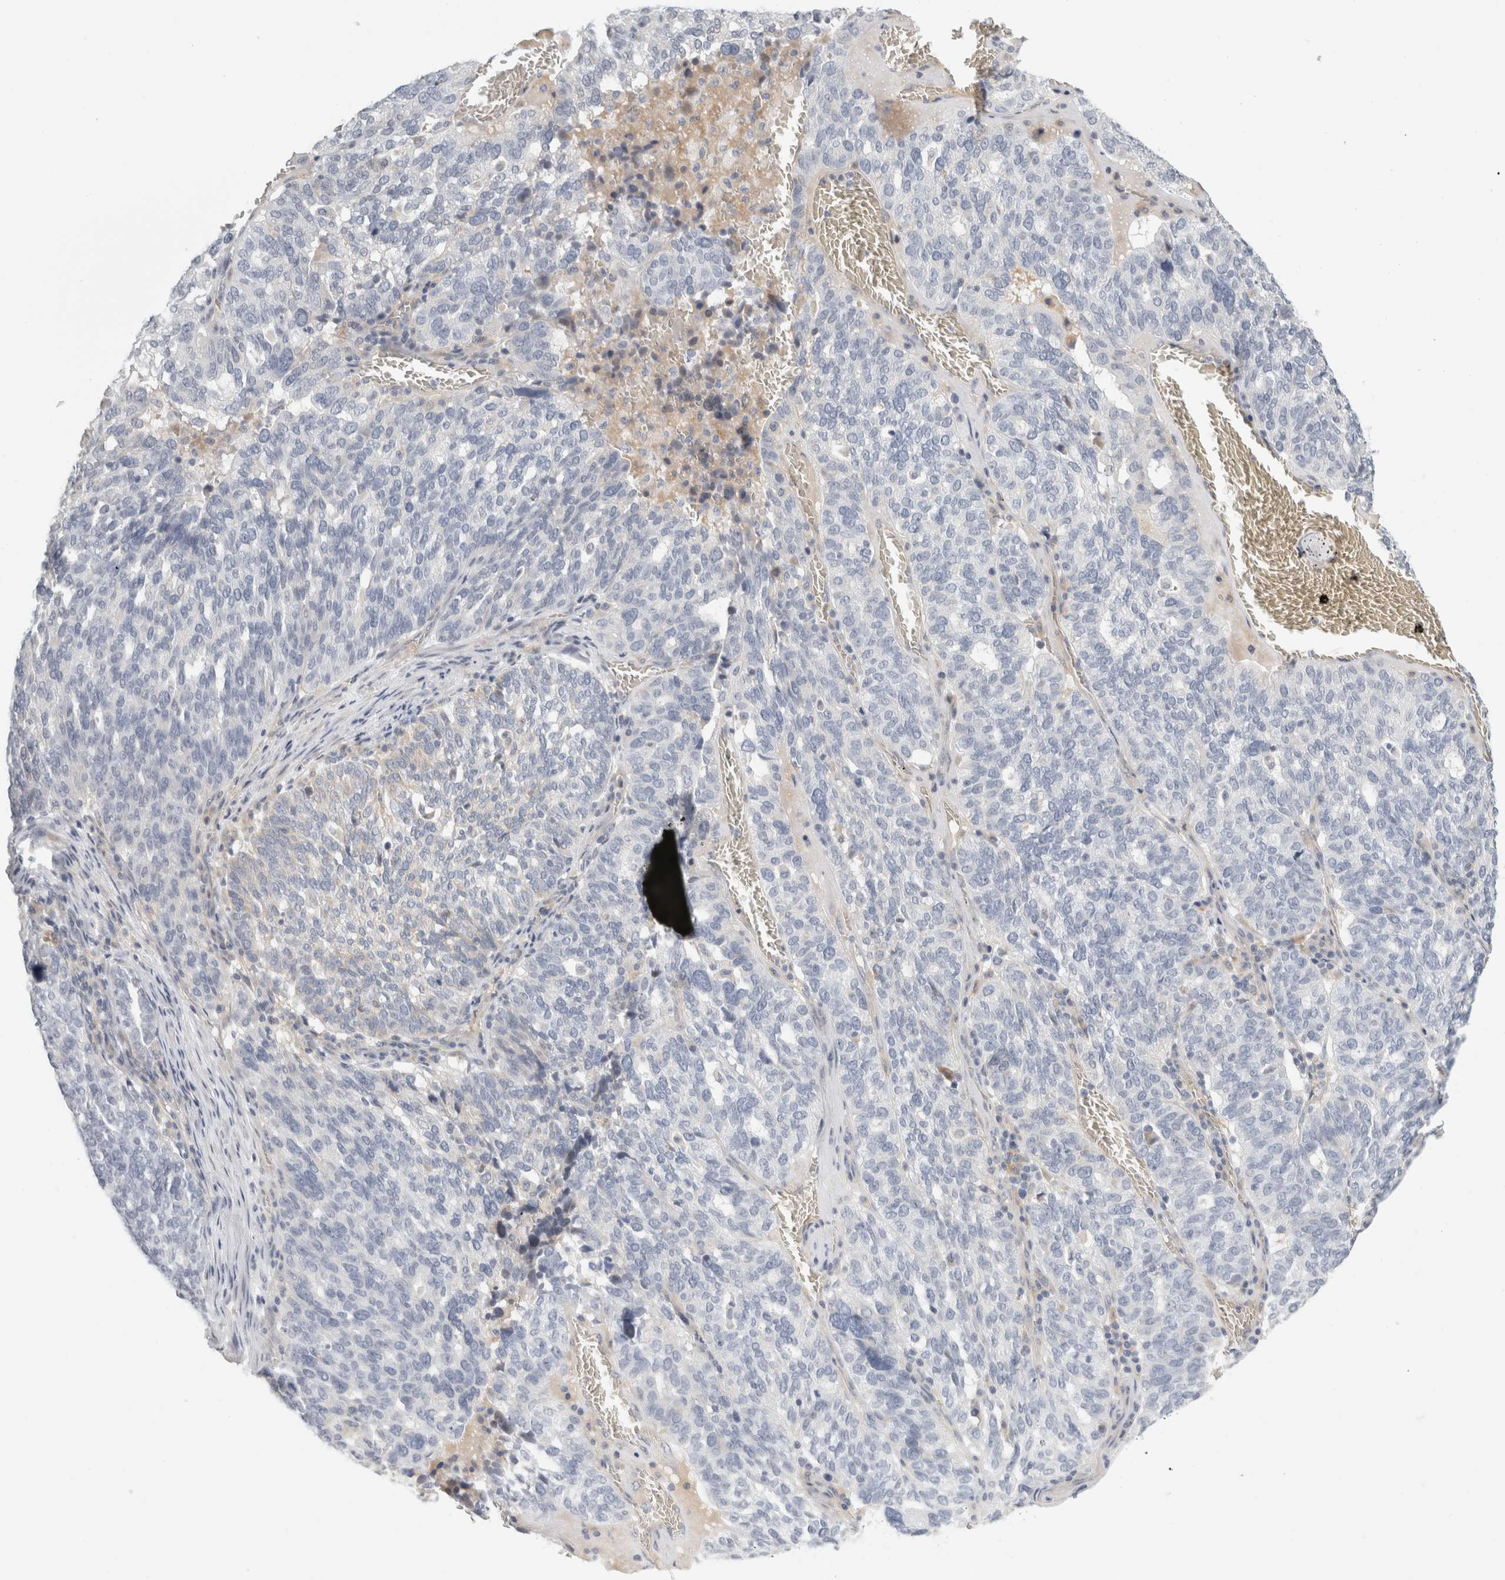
{"staining": {"intensity": "negative", "quantity": "none", "location": "none"}, "tissue": "ovarian cancer", "cell_type": "Tumor cells", "image_type": "cancer", "snomed": [{"axis": "morphology", "description": "Cystadenocarcinoma, serous, NOS"}, {"axis": "topography", "description": "Ovary"}], "caption": "IHC image of neoplastic tissue: human ovarian cancer stained with DAB displays no significant protein expression in tumor cells.", "gene": "FBLIM1", "patient": {"sex": "female", "age": 59}}